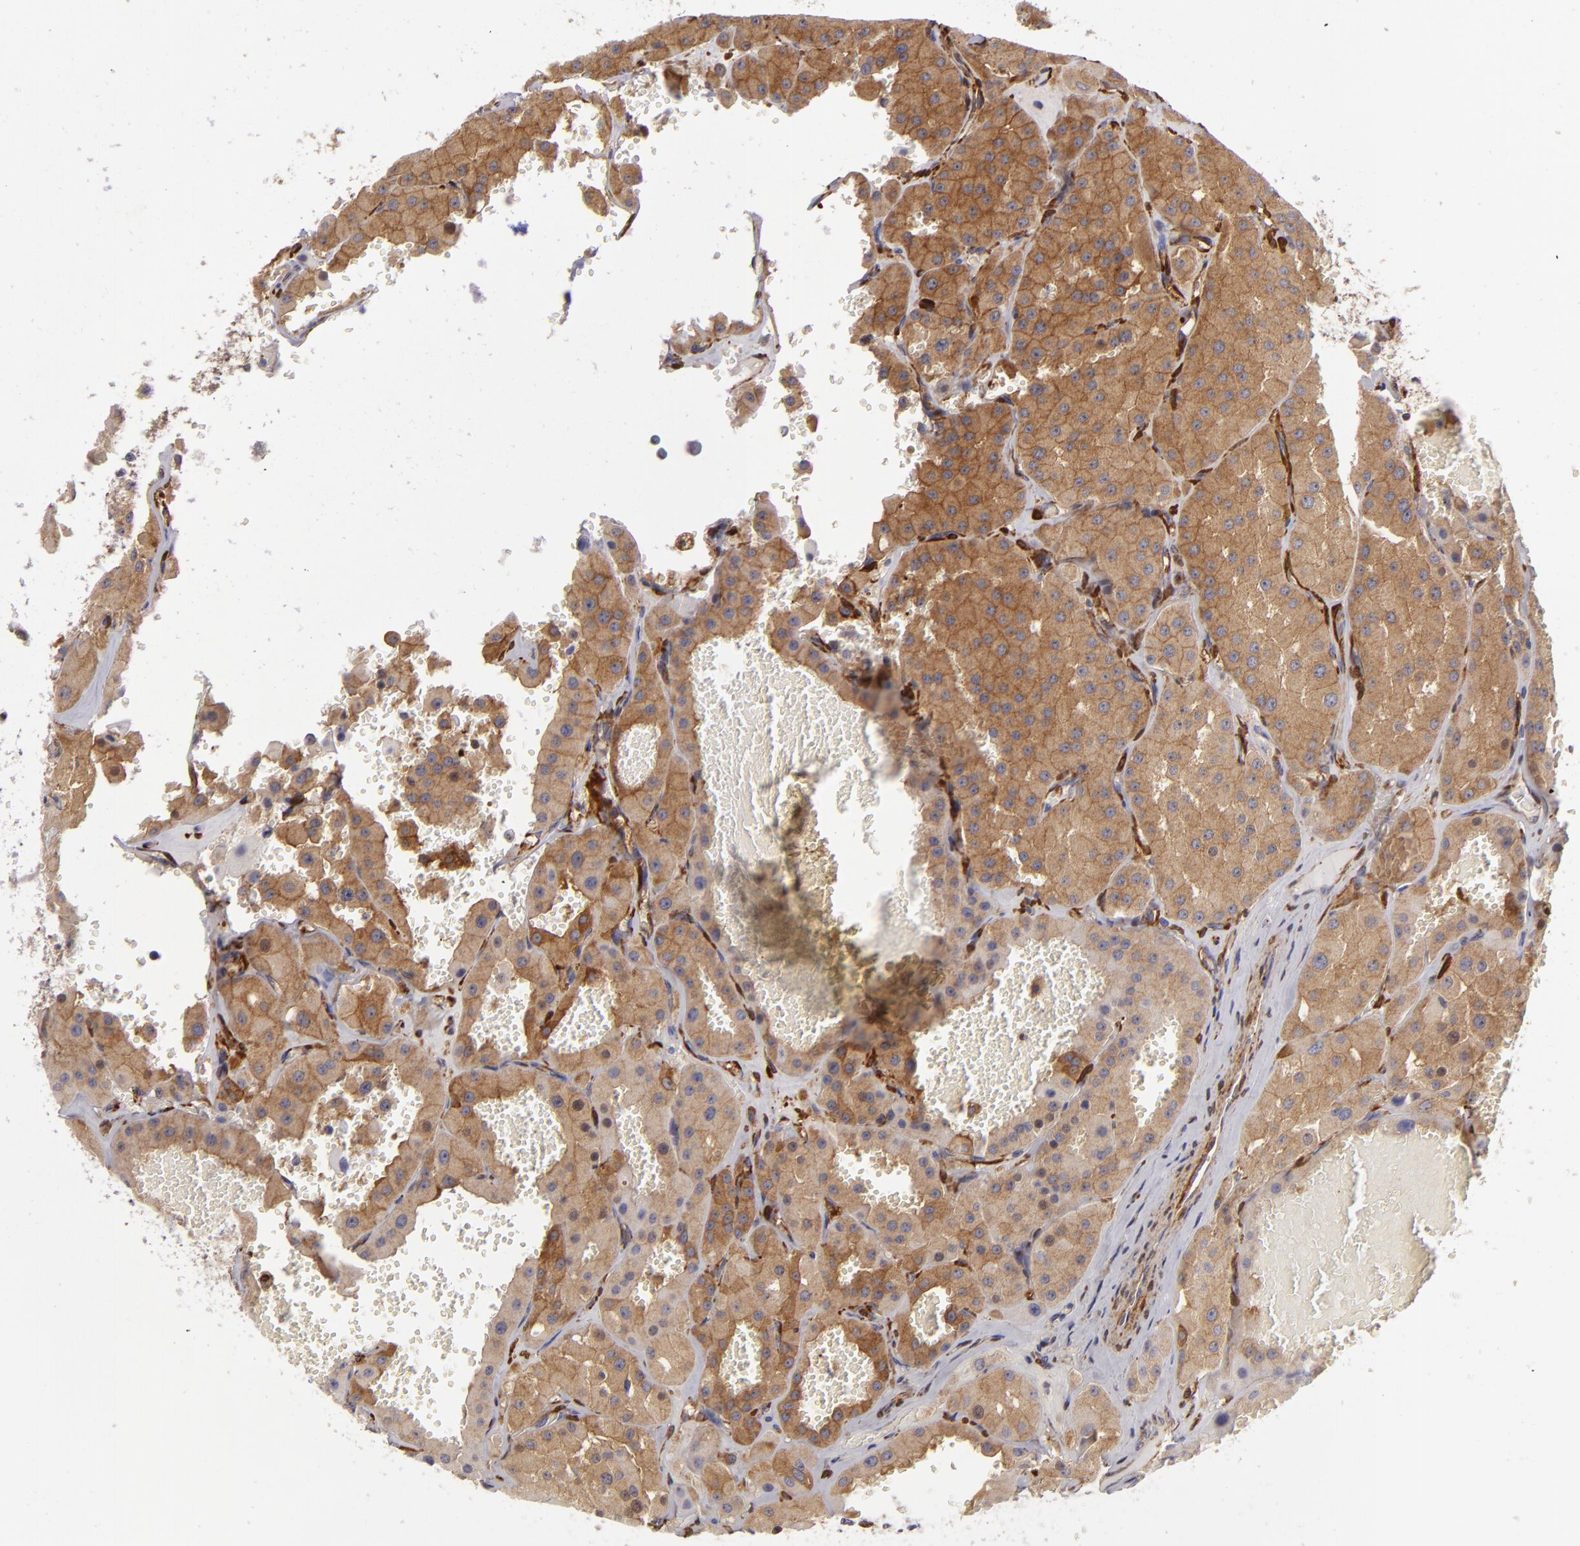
{"staining": {"intensity": "moderate", "quantity": ">75%", "location": "cytoplasmic/membranous"}, "tissue": "renal cancer", "cell_type": "Tumor cells", "image_type": "cancer", "snomed": [{"axis": "morphology", "description": "Adenocarcinoma, uncertain malignant potential"}, {"axis": "topography", "description": "Kidney"}], "caption": "Protein staining of renal cancer tissue shows moderate cytoplasmic/membranous positivity in about >75% of tumor cells.", "gene": "VCL", "patient": {"sex": "male", "age": 63}}